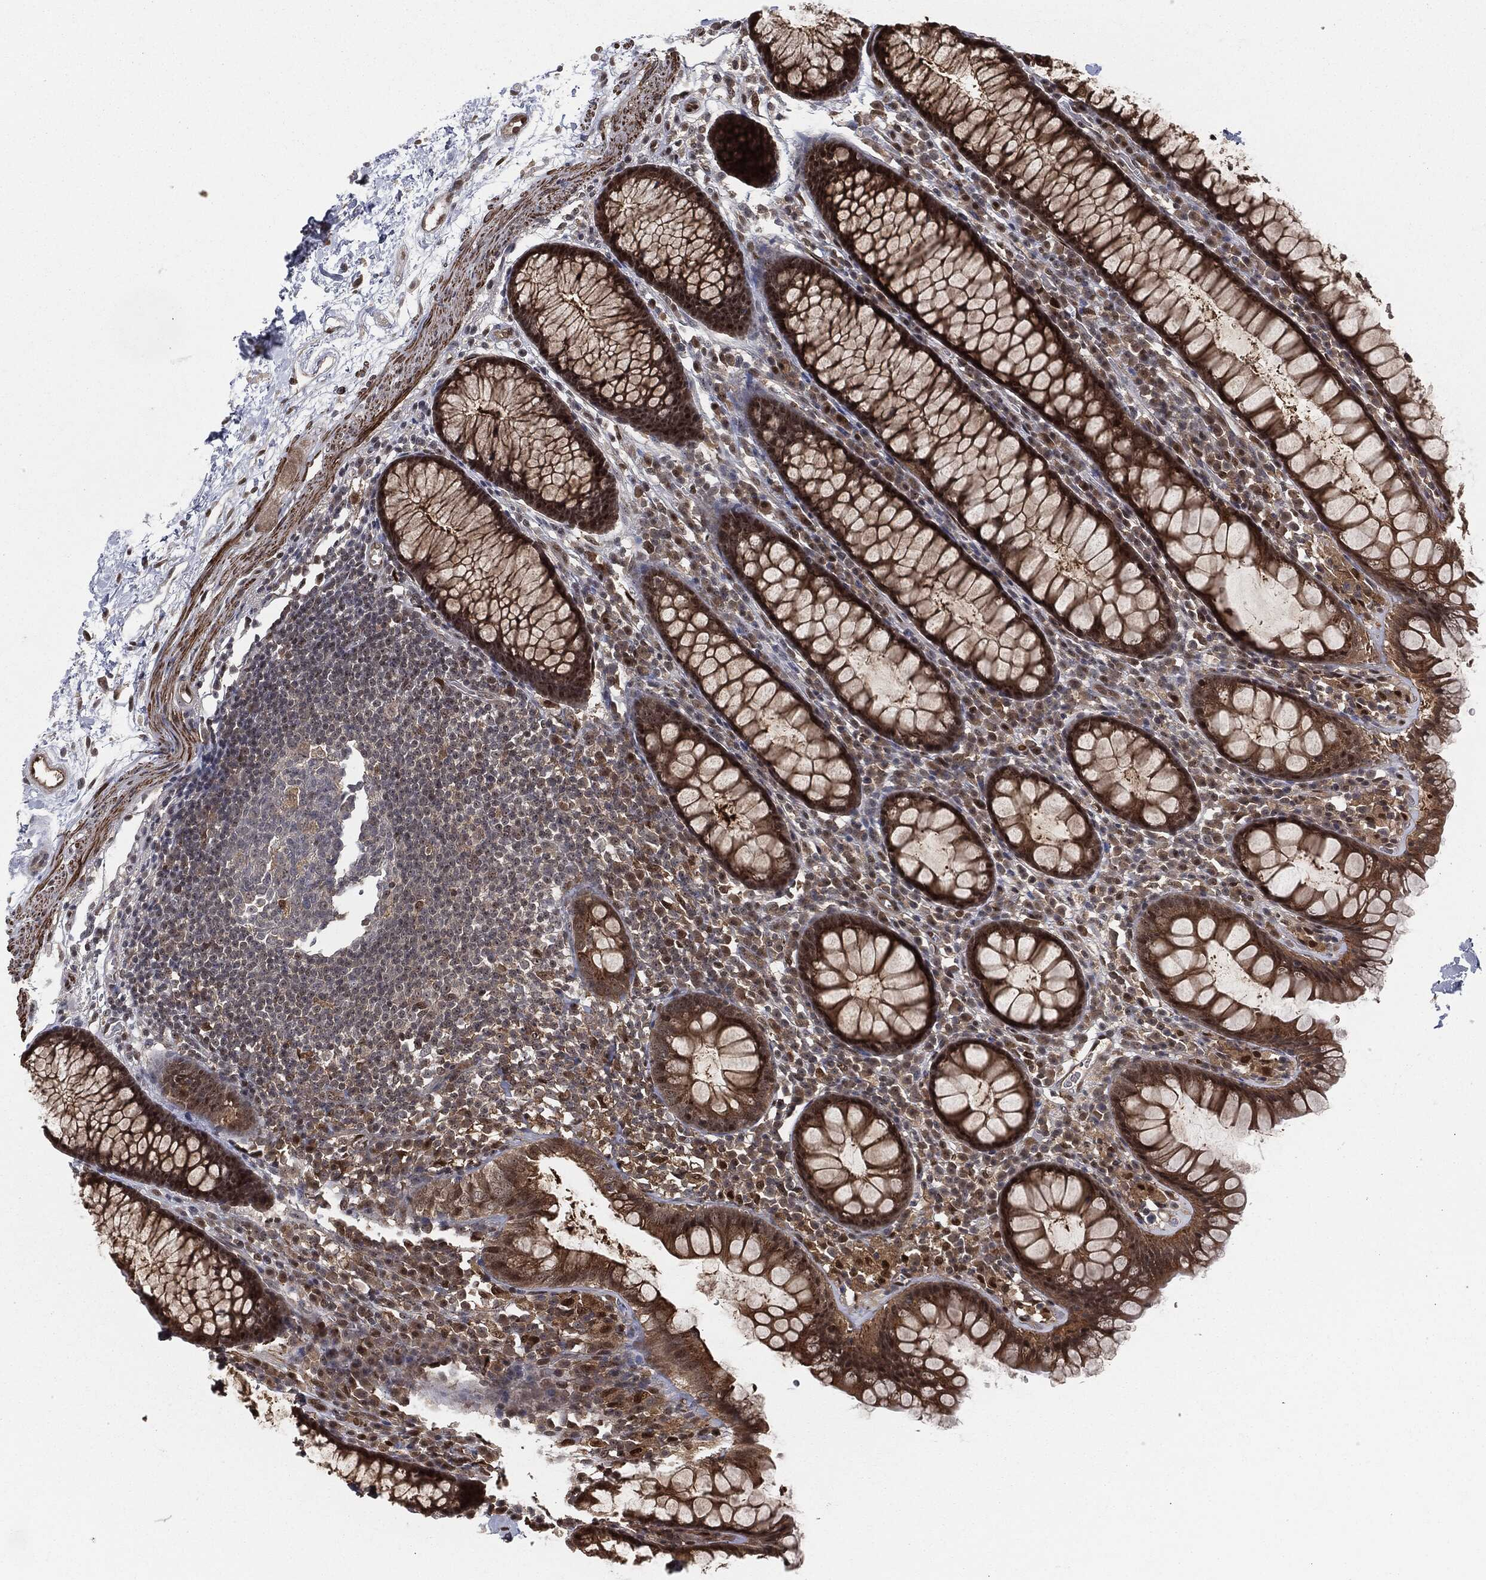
{"staining": {"intensity": "negative", "quantity": "none", "location": "none"}, "tissue": "colon", "cell_type": "Endothelial cells", "image_type": "normal", "snomed": [{"axis": "morphology", "description": "Normal tissue, NOS"}, {"axis": "topography", "description": "Colon"}], "caption": "An image of colon stained for a protein reveals no brown staining in endothelial cells. (Stains: DAB immunohistochemistry (IHC) with hematoxylin counter stain, Microscopy: brightfield microscopy at high magnification).", "gene": "CAPRIN2", "patient": {"sex": "male", "age": 76}}